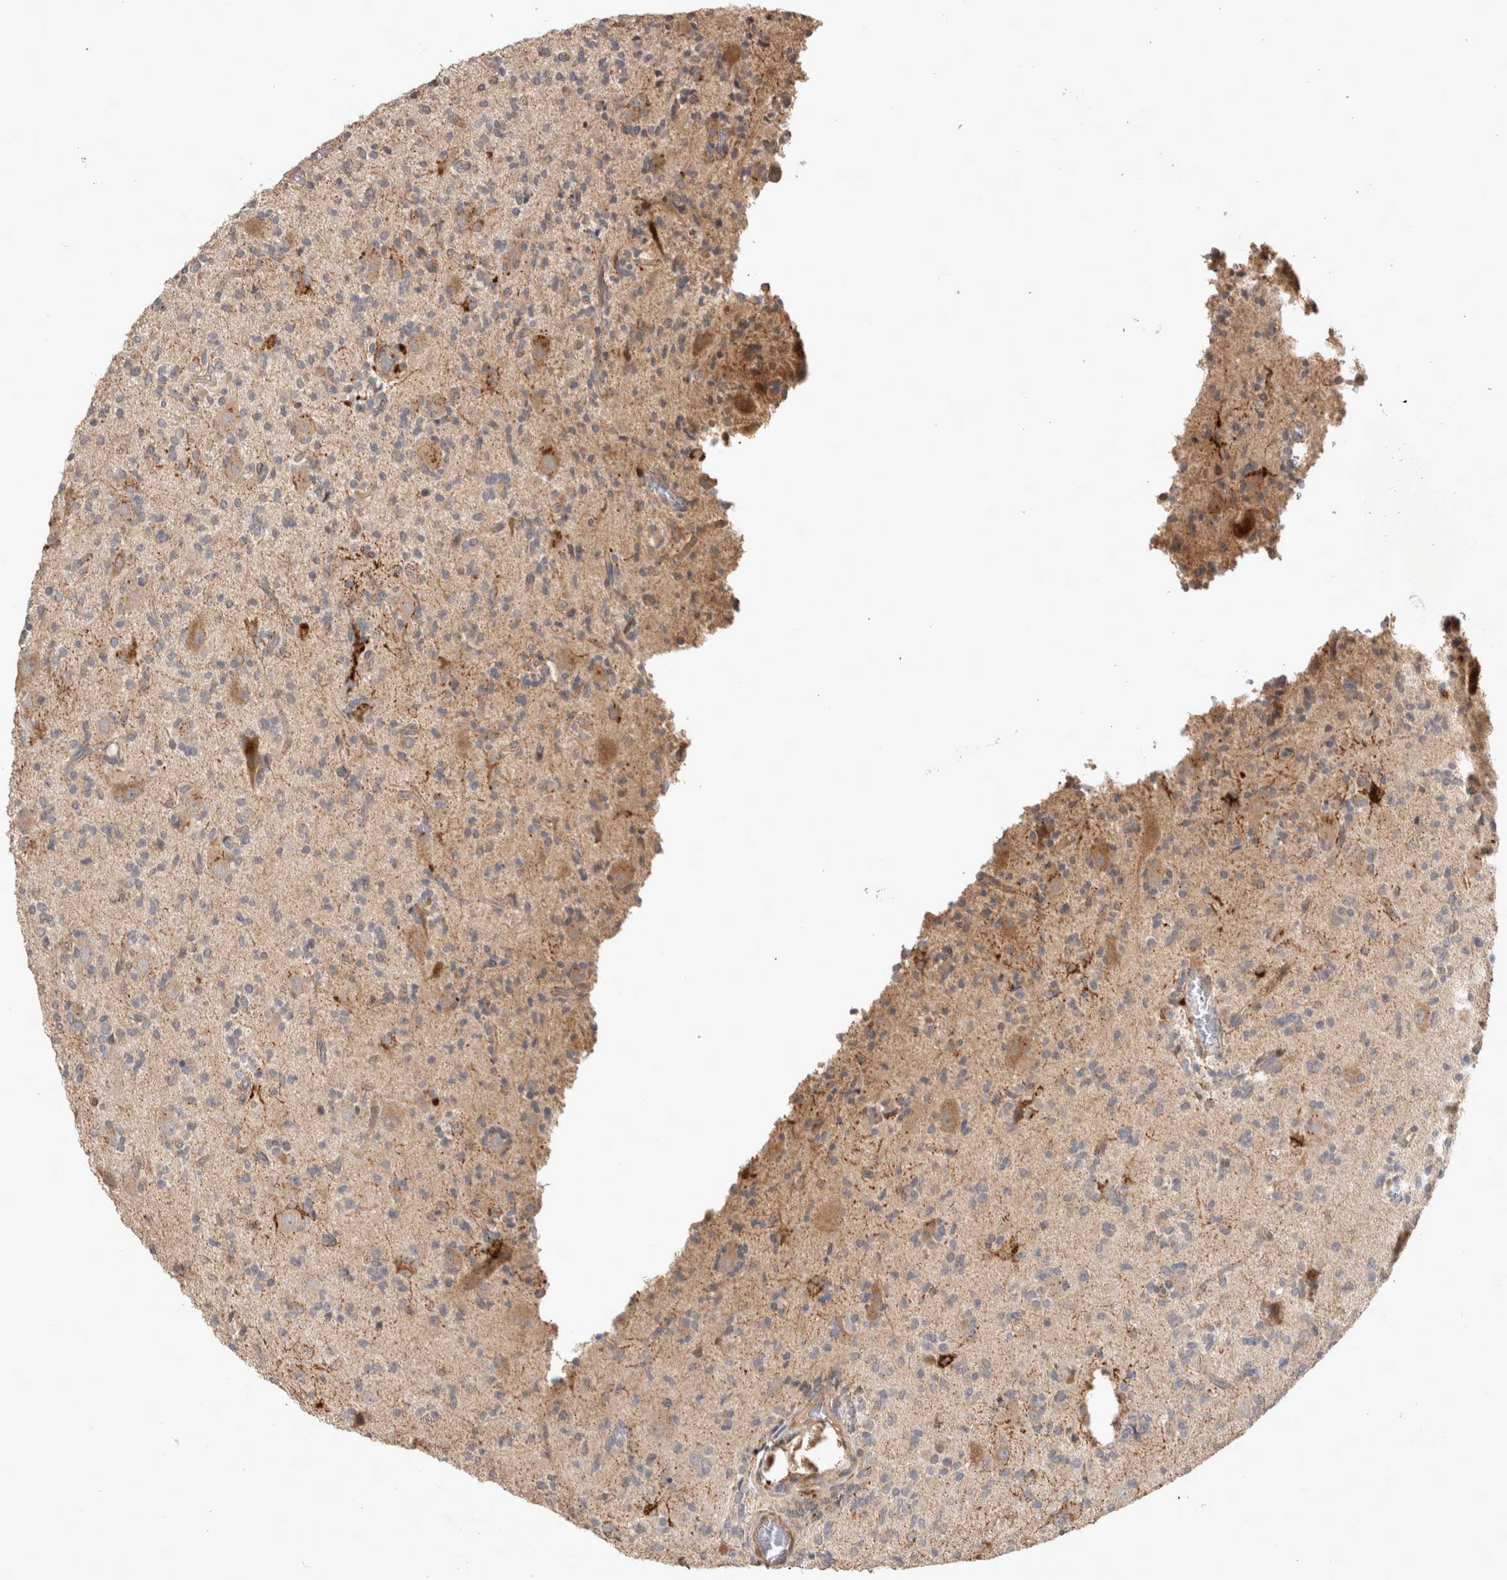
{"staining": {"intensity": "weak", "quantity": "<25%", "location": "cytoplasmic/membranous"}, "tissue": "glioma", "cell_type": "Tumor cells", "image_type": "cancer", "snomed": [{"axis": "morphology", "description": "Glioma, malignant, High grade"}, {"axis": "topography", "description": "Brain"}], "caption": "An image of human high-grade glioma (malignant) is negative for staining in tumor cells. Brightfield microscopy of immunohistochemistry stained with DAB (3,3'-diaminobenzidine) (brown) and hematoxylin (blue), captured at high magnification.", "gene": "SERAC1", "patient": {"sex": "male", "age": 34}}